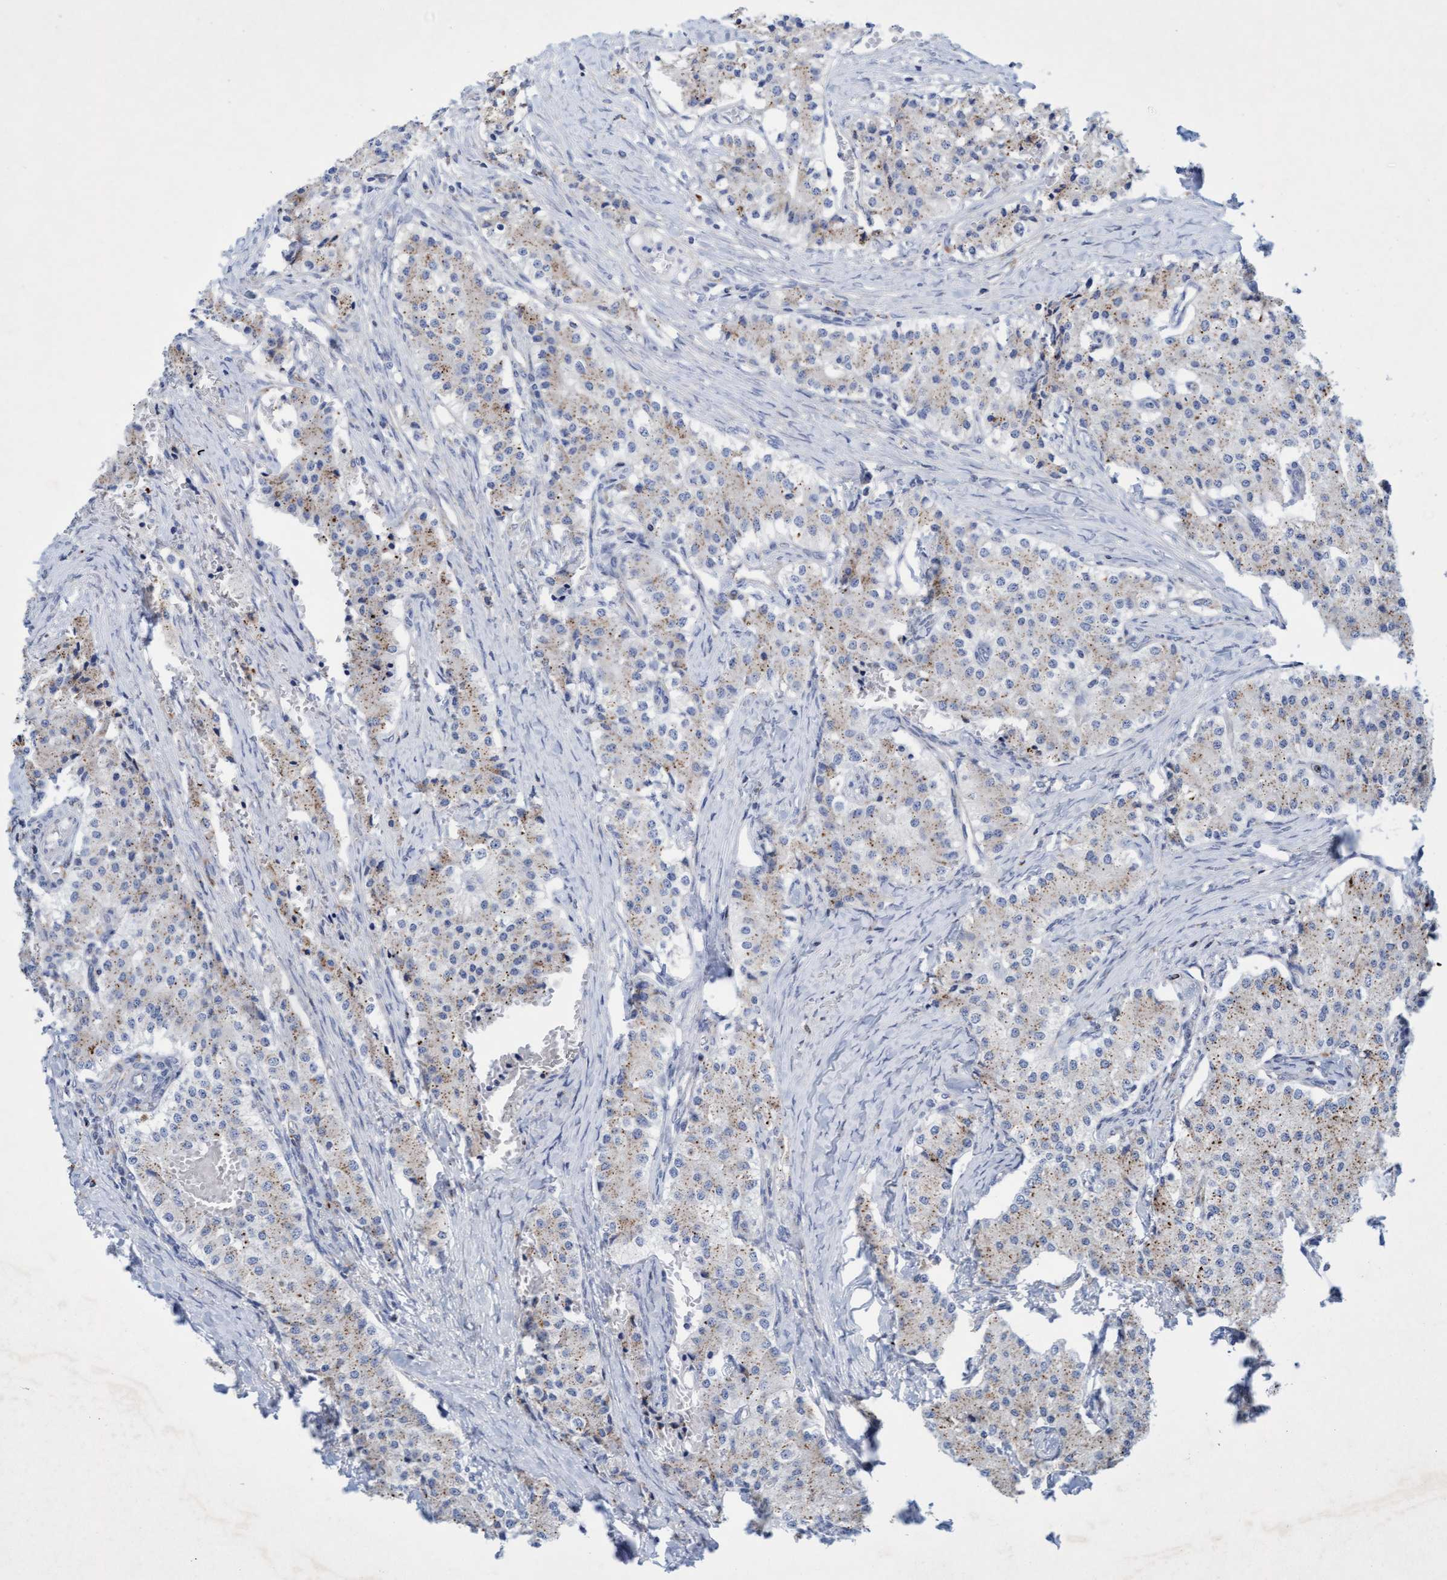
{"staining": {"intensity": "weak", "quantity": ">75%", "location": "cytoplasmic/membranous"}, "tissue": "carcinoid", "cell_type": "Tumor cells", "image_type": "cancer", "snomed": [{"axis": "morphology", "description": "Carcinoid, malignant, NOS"}, {"axis": "topography", "description": "Colon"}], "caption": "Immunohistochemistry (DAB (3,3'-diaminobenzidine)) staining of human carcinoid exhibits weak cytoplasmic/membranous protein expression in about >75% of tumor cells.", "gene": "SGSH", "patient": {"sex": "female", "age": 52}}